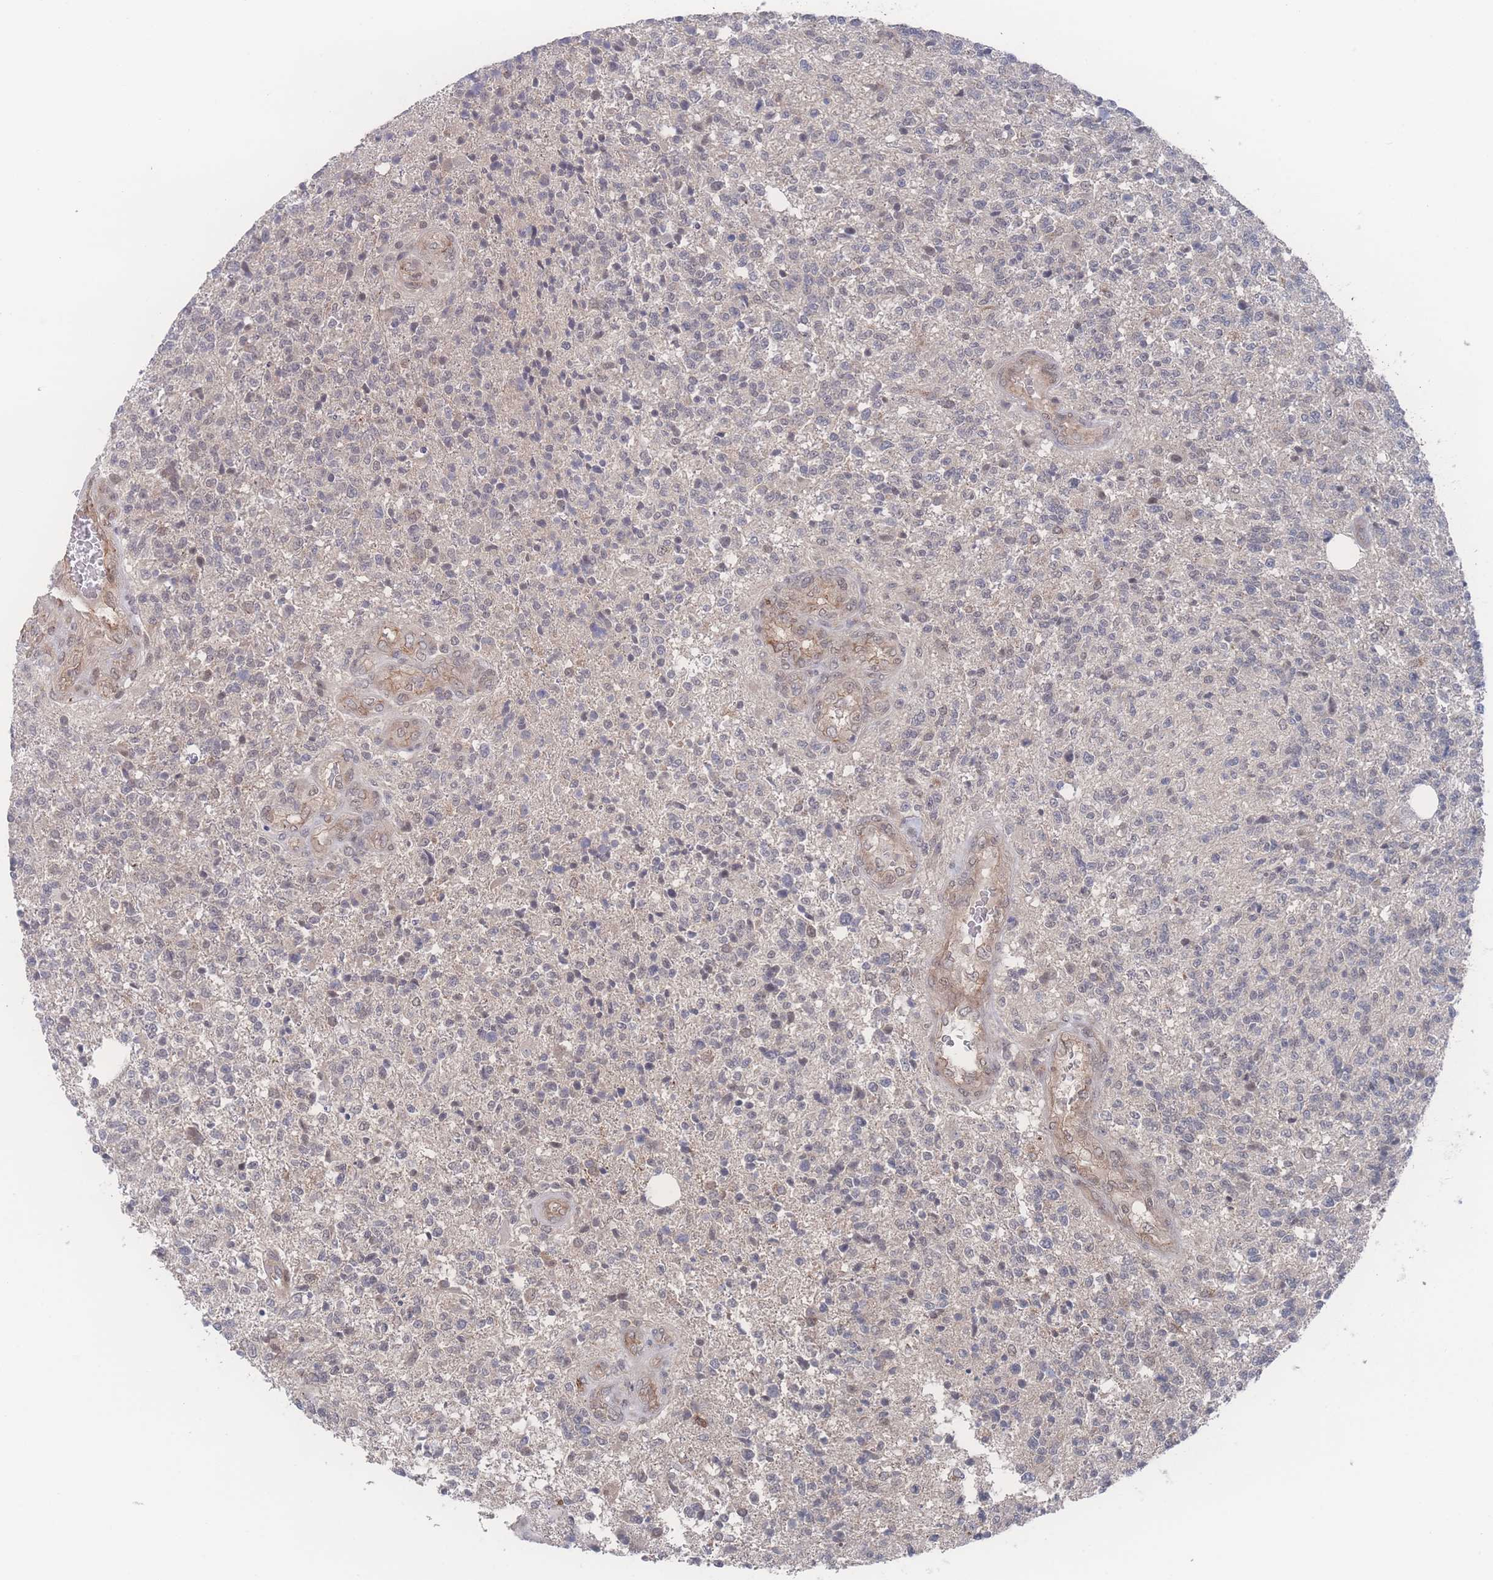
{"staining": {"intensity": "negative", "quantity": "none", "location": "none"}, "tissue": "glioma", "cell_type": "Tumor cells", "image_type": "cancer", "snomed": [{"axis": "morphology", "description": "Glioma, malignant, High grade"}, {"axis": "topography", "description": "Brain"}], "caption": "Tumor cells are negative for brown protein staining in malignant high-grade glioma.", "gene": "NBEAL1", "patient": {"sex": "male", "age": 56}}